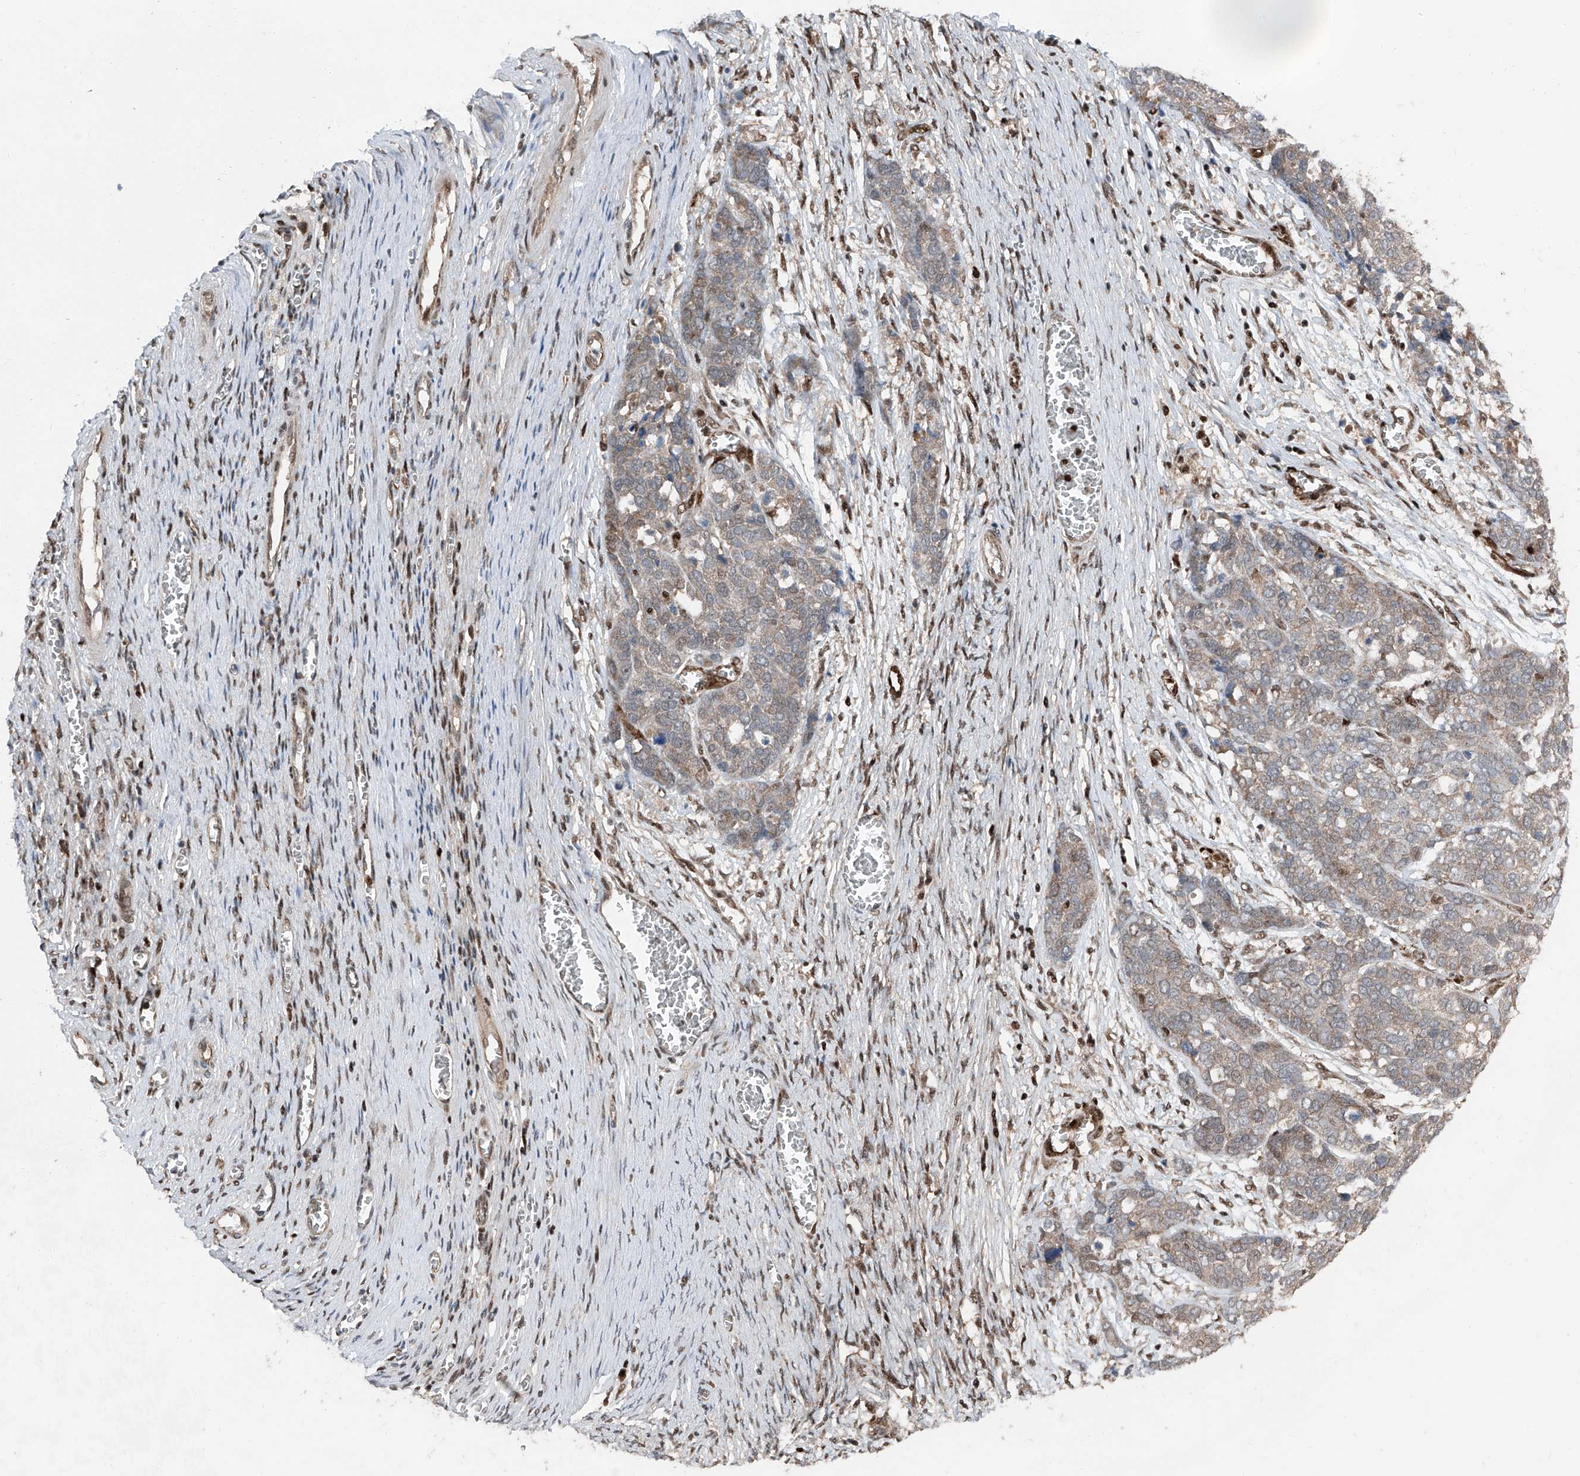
{"staining": {"intensity": "moderate", "quantity": ">75%", "location": "cytoplasmic/membranous"}, "tissue": "ovarian cancer", "cell_type": "Tumor cells", "image_type": "cancer", "snomed": [{"axis": "morphology", "description": "Cystadenocarcinoma, serous, NOS"}, {"axis": "topography", "description": "Ovary"}], "caption": "Approximately >75% of tumor cells in human ovarian serous cystadenocarcinoma demonstrate moderate cytoplasmic/membranous protein positivity as visualized by brown immunohistochemical staining.", "gene": "FKBP5", "patient": {"sex": "female", "age": 44}}